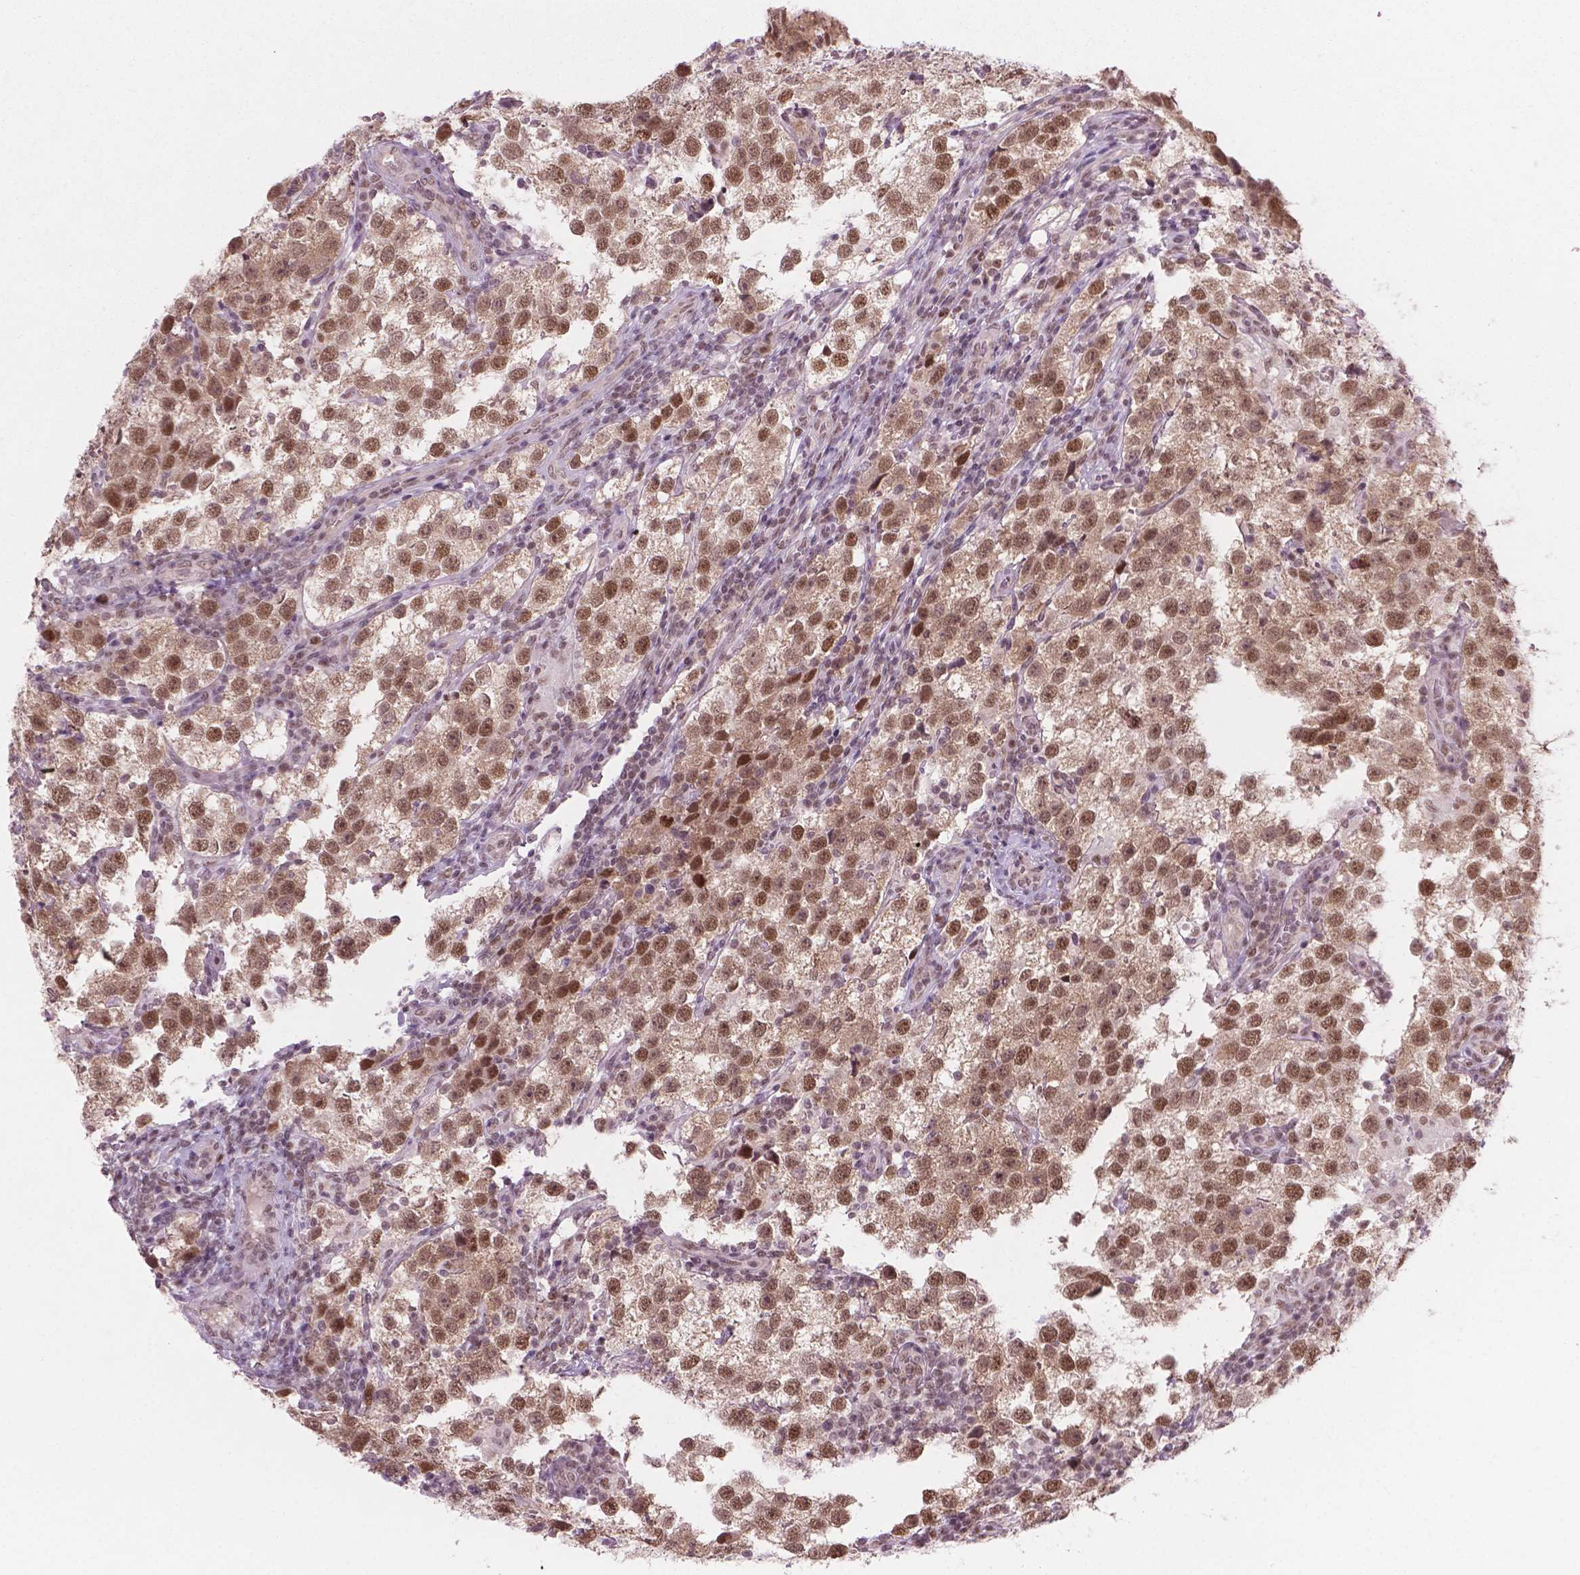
{"staining": {"intensity": "moderate", "quantity": ">75%", "location": "cytoplasmic/membranous,nuclear"}, "tissue": "testis cancer", "cell_type": "Tumor cells", "image_type": "cancer", "snomed": [{"axis": "morphology", "description": "Seminoma, NOS"}, {"axis": "topography", "description": "Testis"}], "caption": "Brown immunohistochemical staining in testis cancer (seminoma) demonstrates moderate cytoplasmic/membranous and nuclear positivity in approximately >75% of tumor cells. (DAB IHC with brightfield microscopy, high magnification).", "gene": "PHAX", "patient": {"sex": "male", "age": 37}}